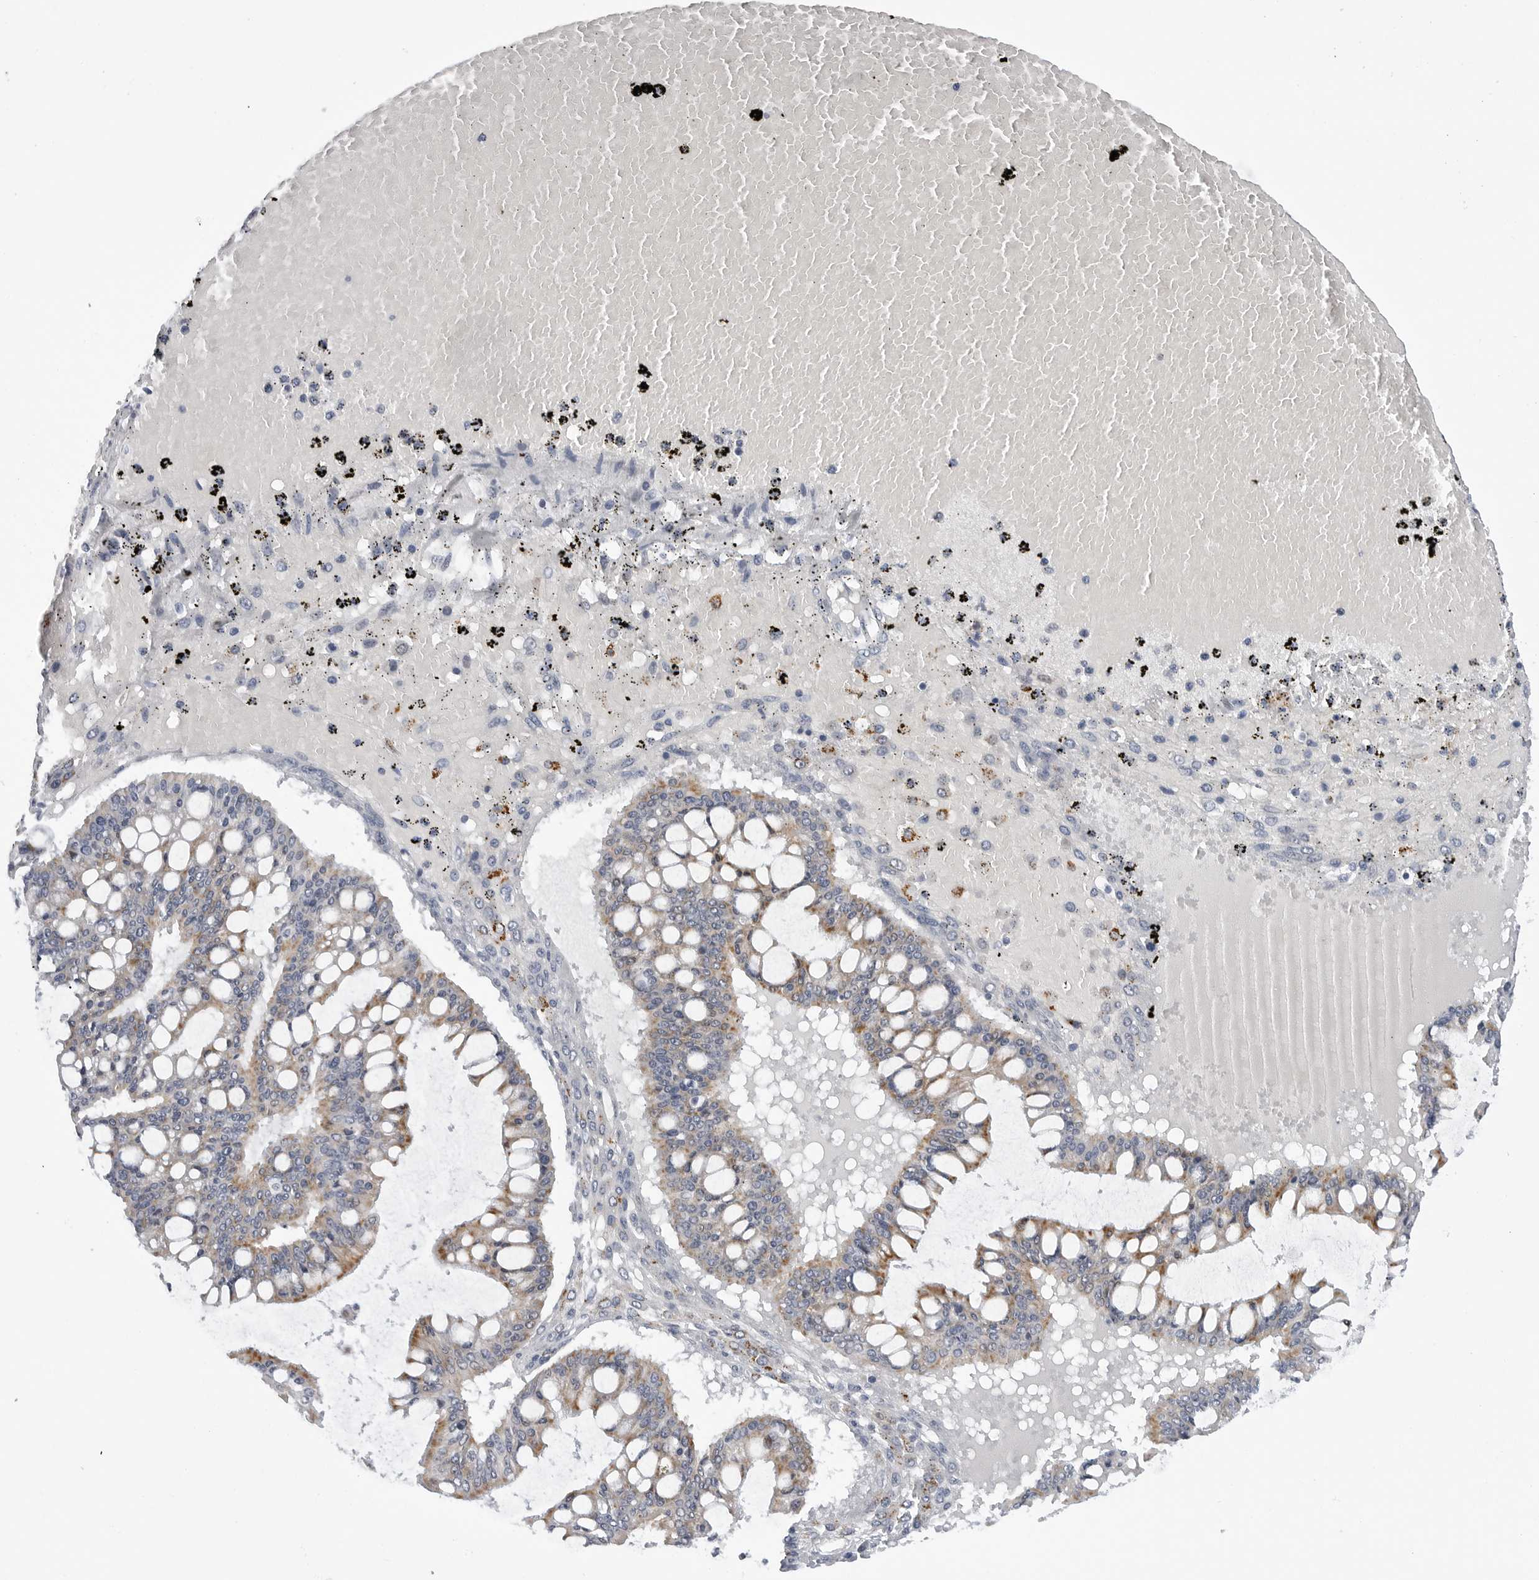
{"staining": {"intensity": "moderate", "quantity": "25%-75%", "location": "cytoplasmic/membranous"}, "tissue": "ovarian cancer", "cell_type": "Tumor cells", "image_type": "cancer", "snomed": [{"axis": "morphology", "description": "Cystadenocarcinoma, mucinous, NOS"}, {"axis": "topography", "description": "Ovary"}], "caption": "A medium amount of moderate cytoplasmic/membranous positivity is present in approximately 25%-75% of tumor cells in ovarian cancer (mucinous cystadenocarcinoma) tissue.", "gene": "CDK20", "patient": {"sex": "female", "age": 73}}